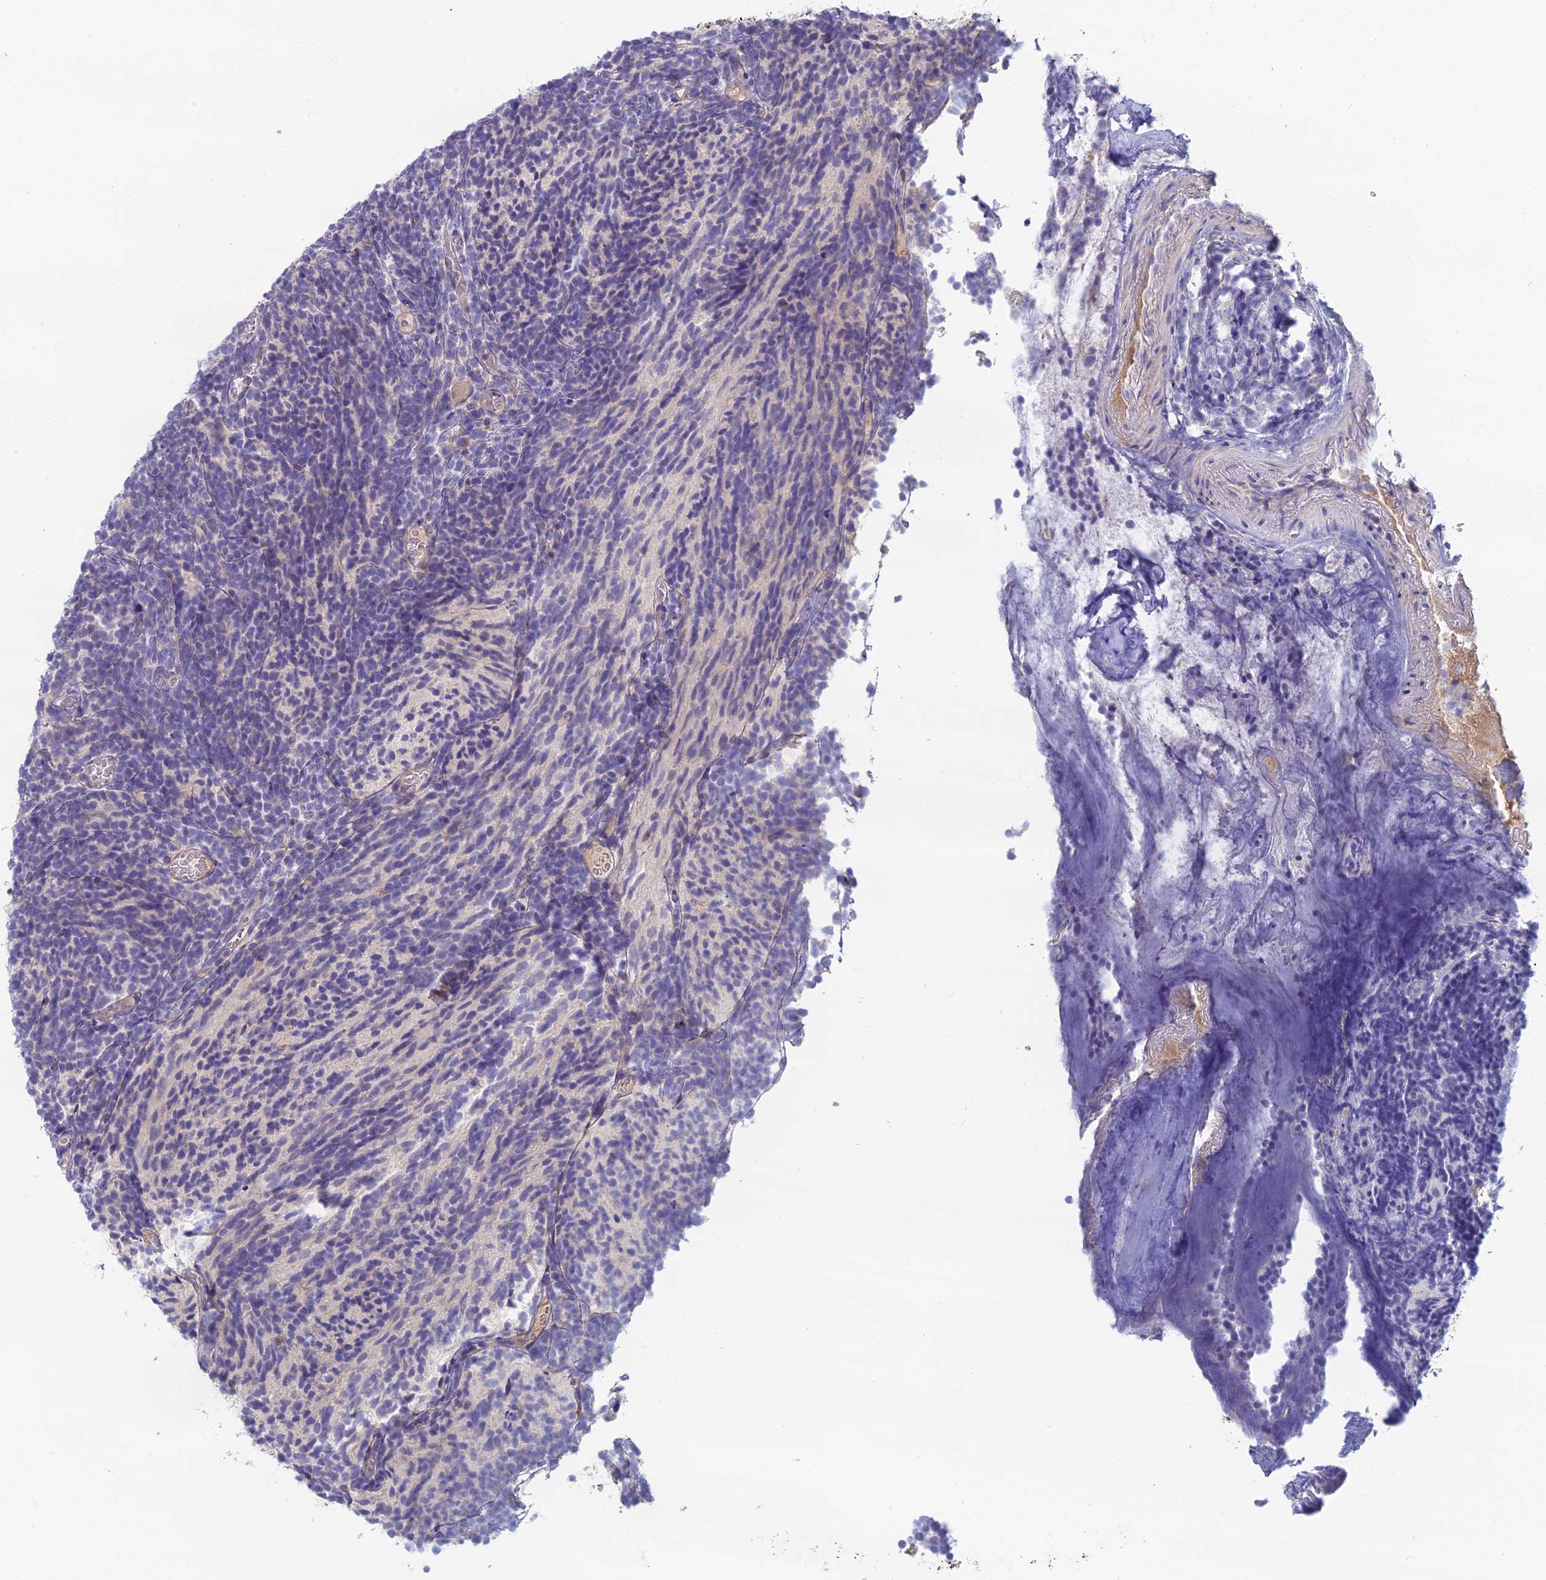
{"staining": {"intensity": "negative", "quantity": "none", "location": "none"}, "tissue": "glioma", "cell_type": "Tumor cells", "image_type": "cancer", "snomed": [{"axis": "morphology", "description": "Glioma, malignant, Low grade"}, {"axis": "topography", "description": "Brain"}], "caption": "There is no significant staining in tumor cells of glioma. (Stains: DAB (3,3'-diaminobenzidine) immunohistochemistry (IHC) with hematoxylin counter stain, Microscopy: brightfield microscopy at high magnification).", "gene": "IFTAP", "patient": {"sex": "female", "age": 1}}